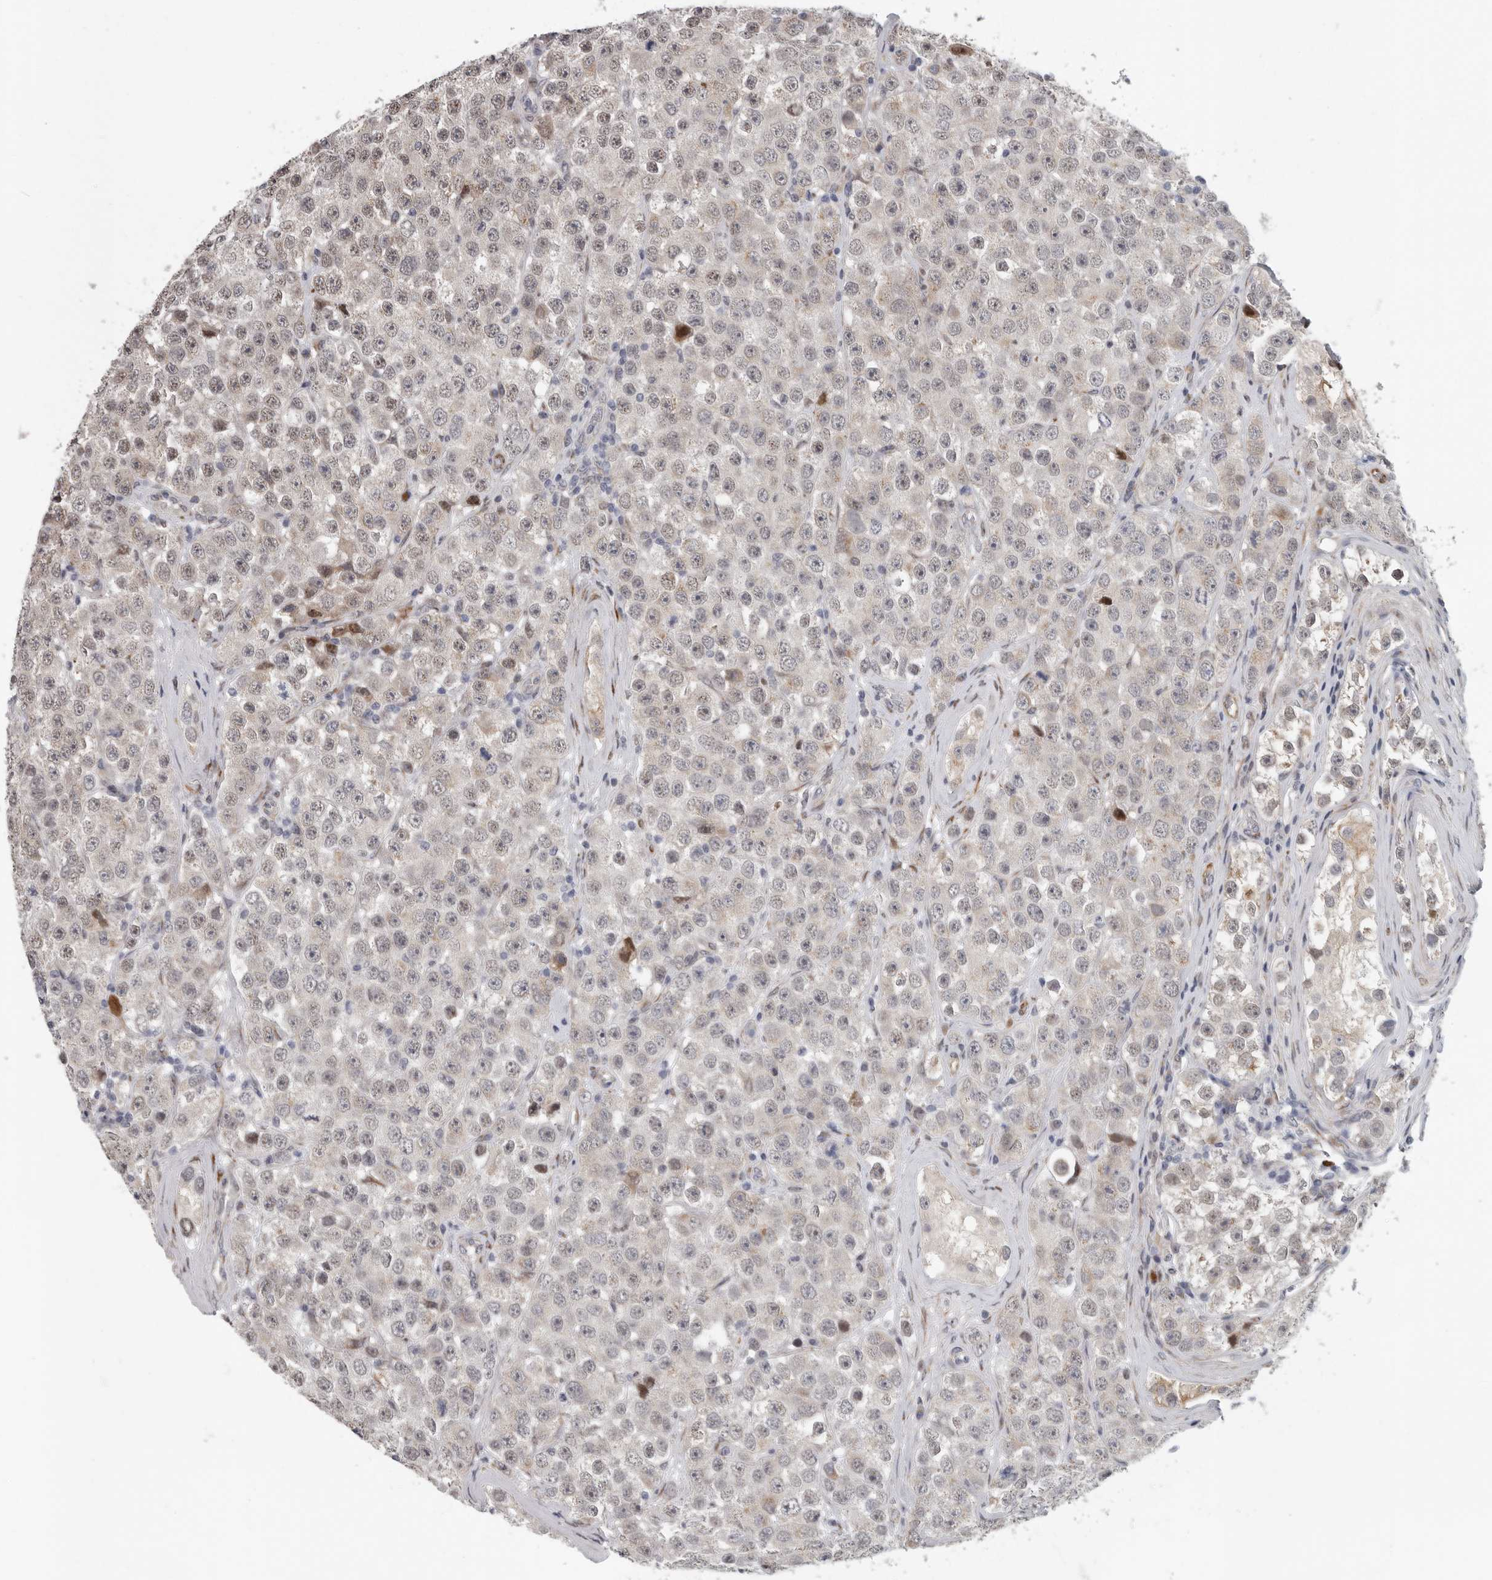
{"staining": {"intensity": "negative", "quantity": "none", "location": "none"}, "tissue": "testis cancer", "cell_type": "Tumor cells", "image_type": "cancer", "snomed": [{"axis": "morphology", "description": "Seminoma, NOS"}, {"axis": "morphology", "description": "Carcinoma, Embryonal, NOS"}, {"axis": "topography", "description": "Testis"}], "caption": "Photomicrograph shows no significant protein staining in tumor cells of embryonal carcinoma (testis). Brightfield microscopy of immunohistochemistry stained with DAB (3,3'-diaminobenzidine) (brown) and hematoxylin (blue), captured at high magnification.", "gene": "RALGPS2", "patient": {"sex": "male", "age": 28}}